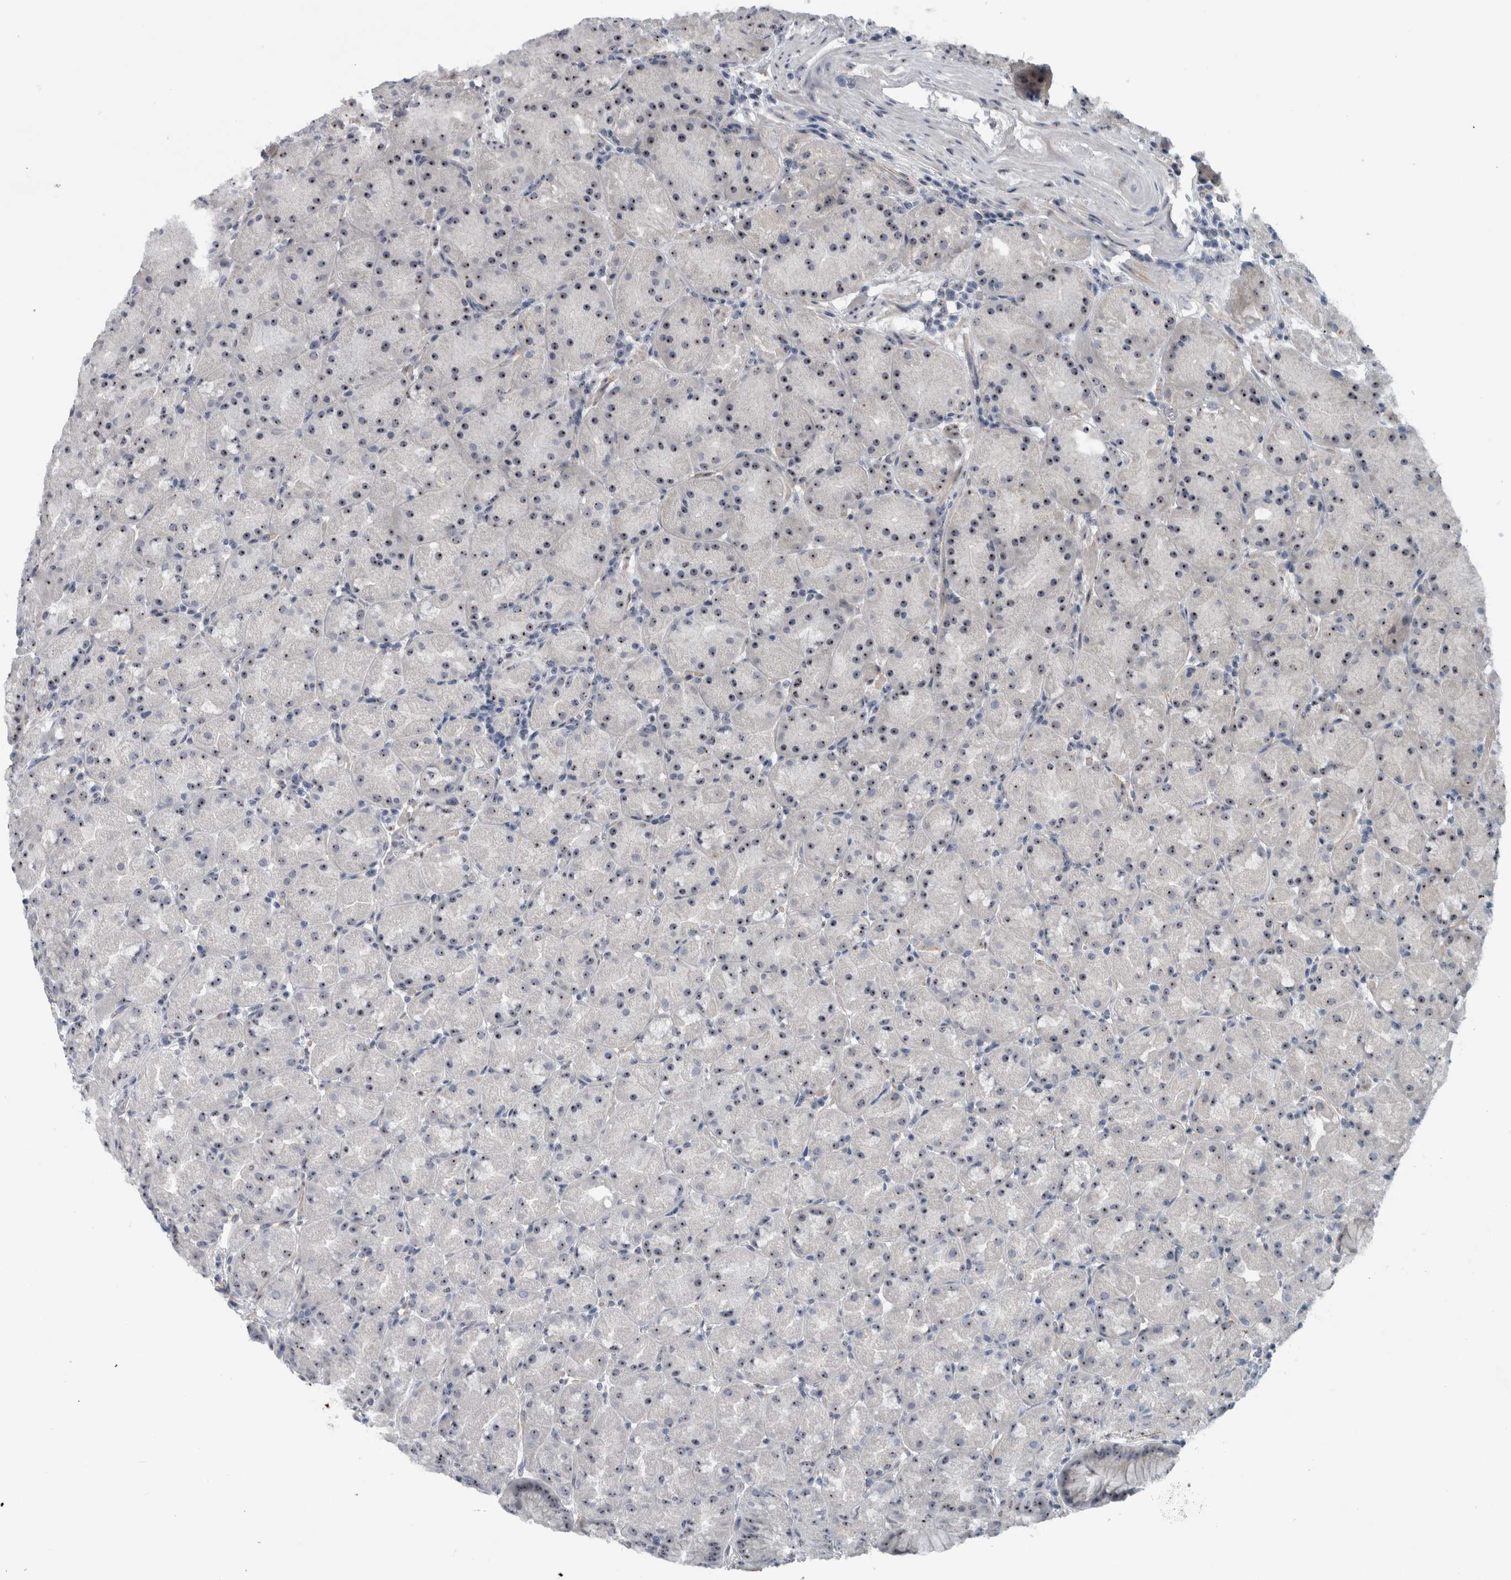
{"staining": {"intensity": "moderate", "quantity": ">75%", "location": "nuclear"}, "tissue": "stomach", "cell_type": "Glandular cells", "image_type": "normal", "snomed": [{"axis": "morphology", "description": "Normal tissue, NOS"}, {"axis": "topography", "description": "Stomach, upper"}, {"axis": "topography", "description": "Stomach"}], "caption": "This histopathology image reveals IHC staining of unremarkable human stomach, with medium moderate nuclear staining in approximately >75% of glandular cells.", "gene": "UTP6", "patient": {"sex": "male", "age": 48}}